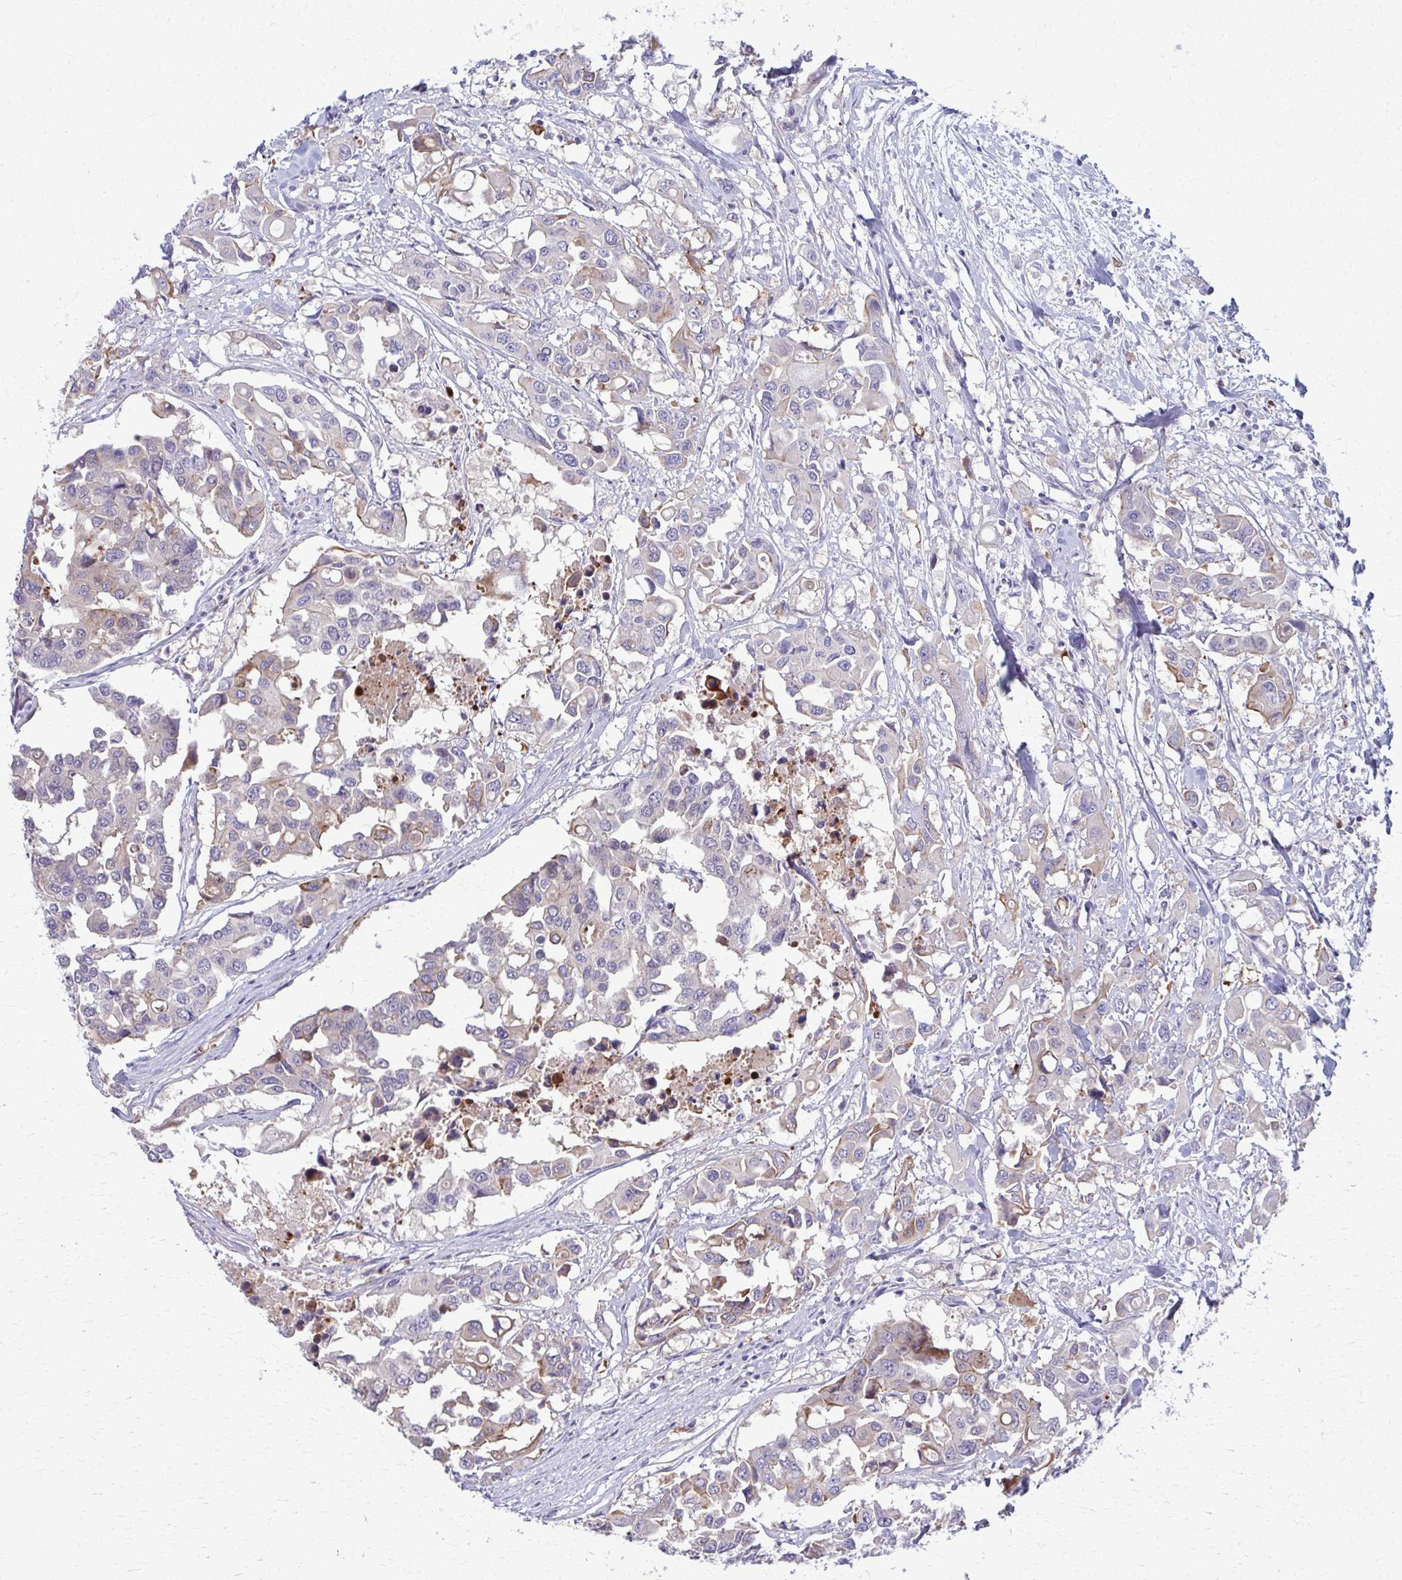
{"staining": {"intensity": "weak", "quantity": "<25%", "location": "cytoplasmic/membranous"}, "tissue": "colorectal cancer", "cell_type": "Tumor cells", "image_type": "cancer", "snomed": [{"axis": "morphology", "description": "Adenocarcinoma, NOS"}, {"axis": "topography", "description": "Colon"}], "caption": "The micrograph demonstrates no significant staining in tumor cells of colorectal cancer (adenocarcinoma).", "gene": "OR4M1", "patient": {"sex": "male", "age": 77}}